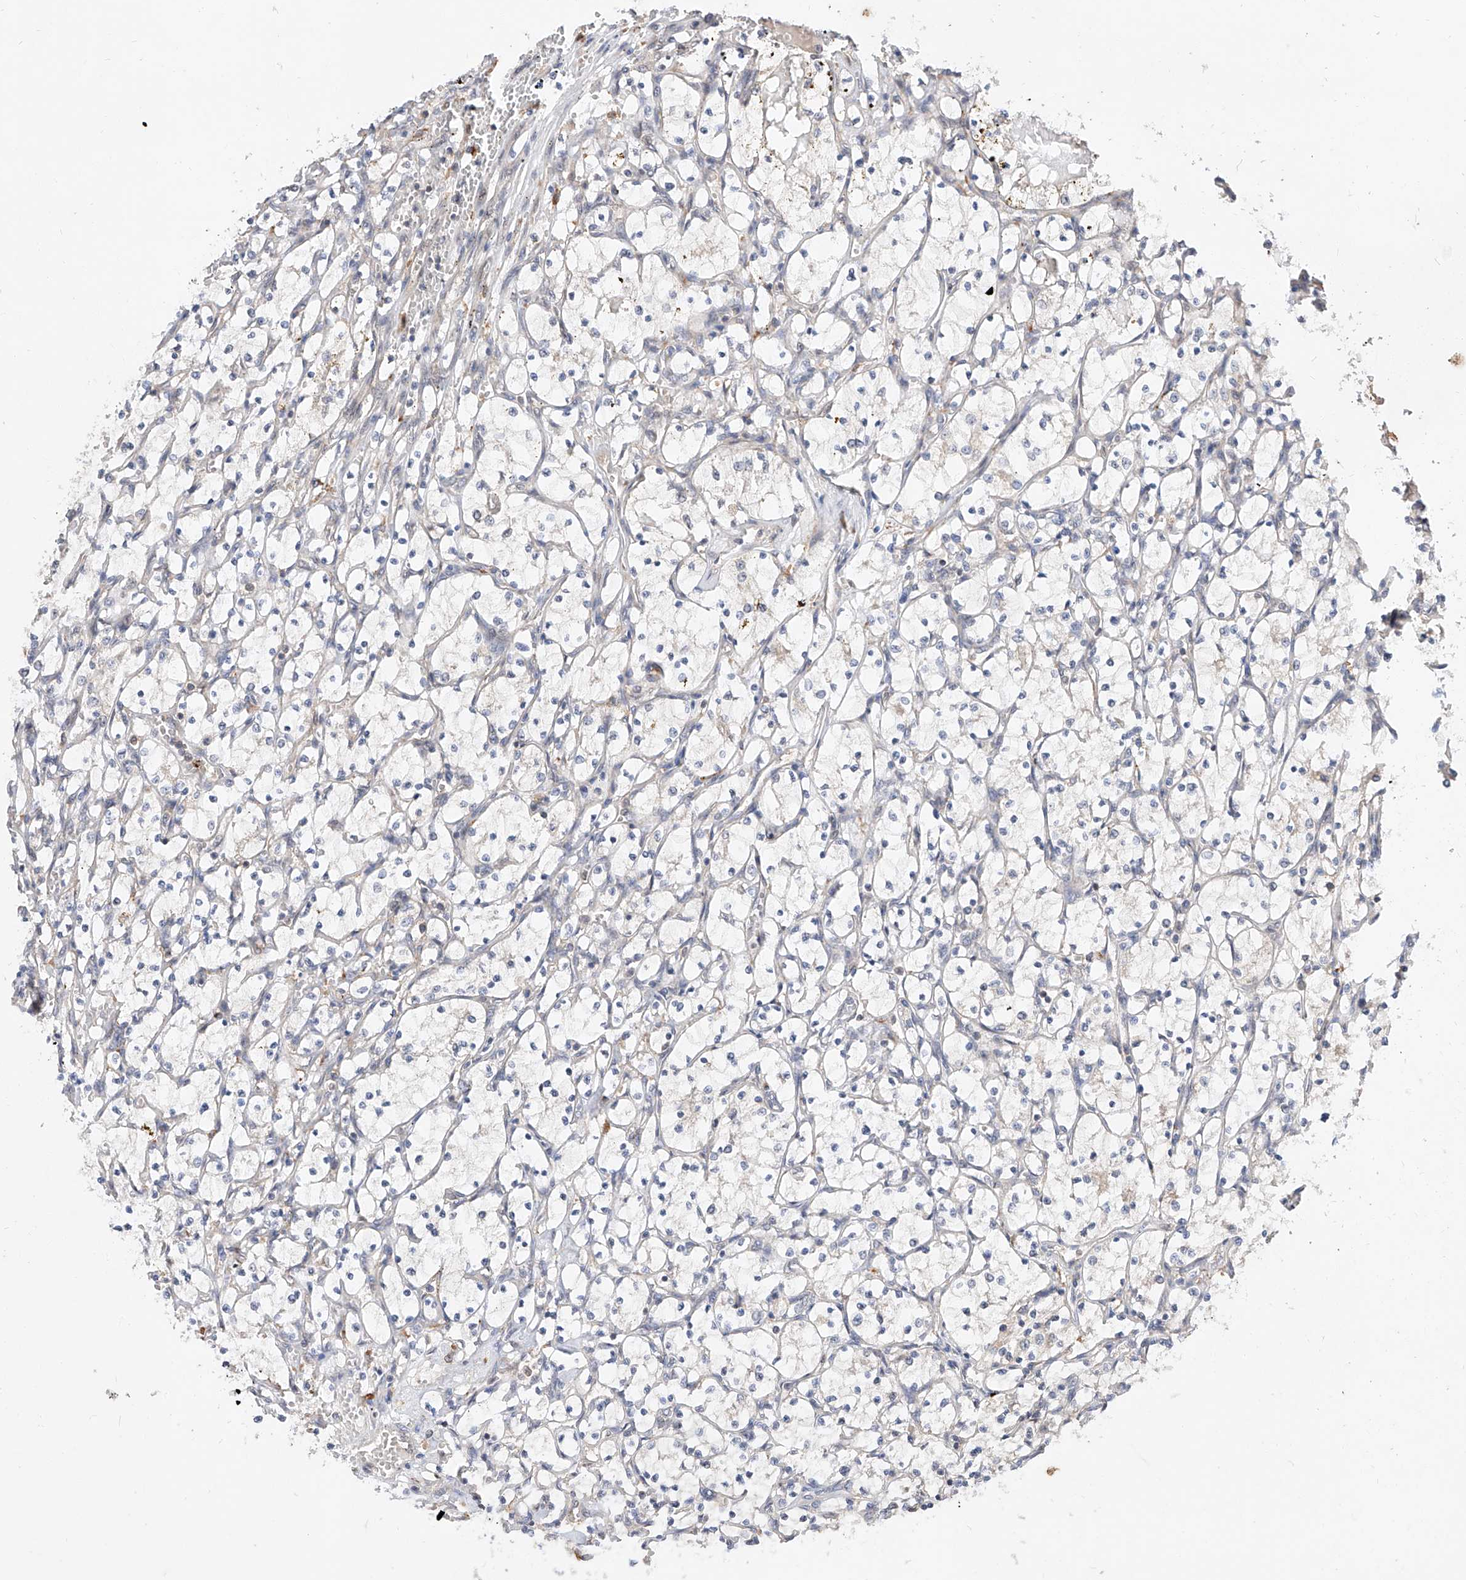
{"staining": {"intensity": "negative", "quantity": "none", "location": "none"}, "tissue": "renal cancer", "cell_type": "Tumor cells", "image_type": "cancer", "snomed": [{"axis": "morphology", "description": "Adenocarcinoma, NOS"}, {"axis": "topography", "description": "Kidney"}], "caption": "This is an immunohistochemistry (IHC) image of renal cancer (adenocarcinoma). There is no expression in tumor cells.", "gene": "DIRAS3", "patient": {"sex": "female", "age": 69}}